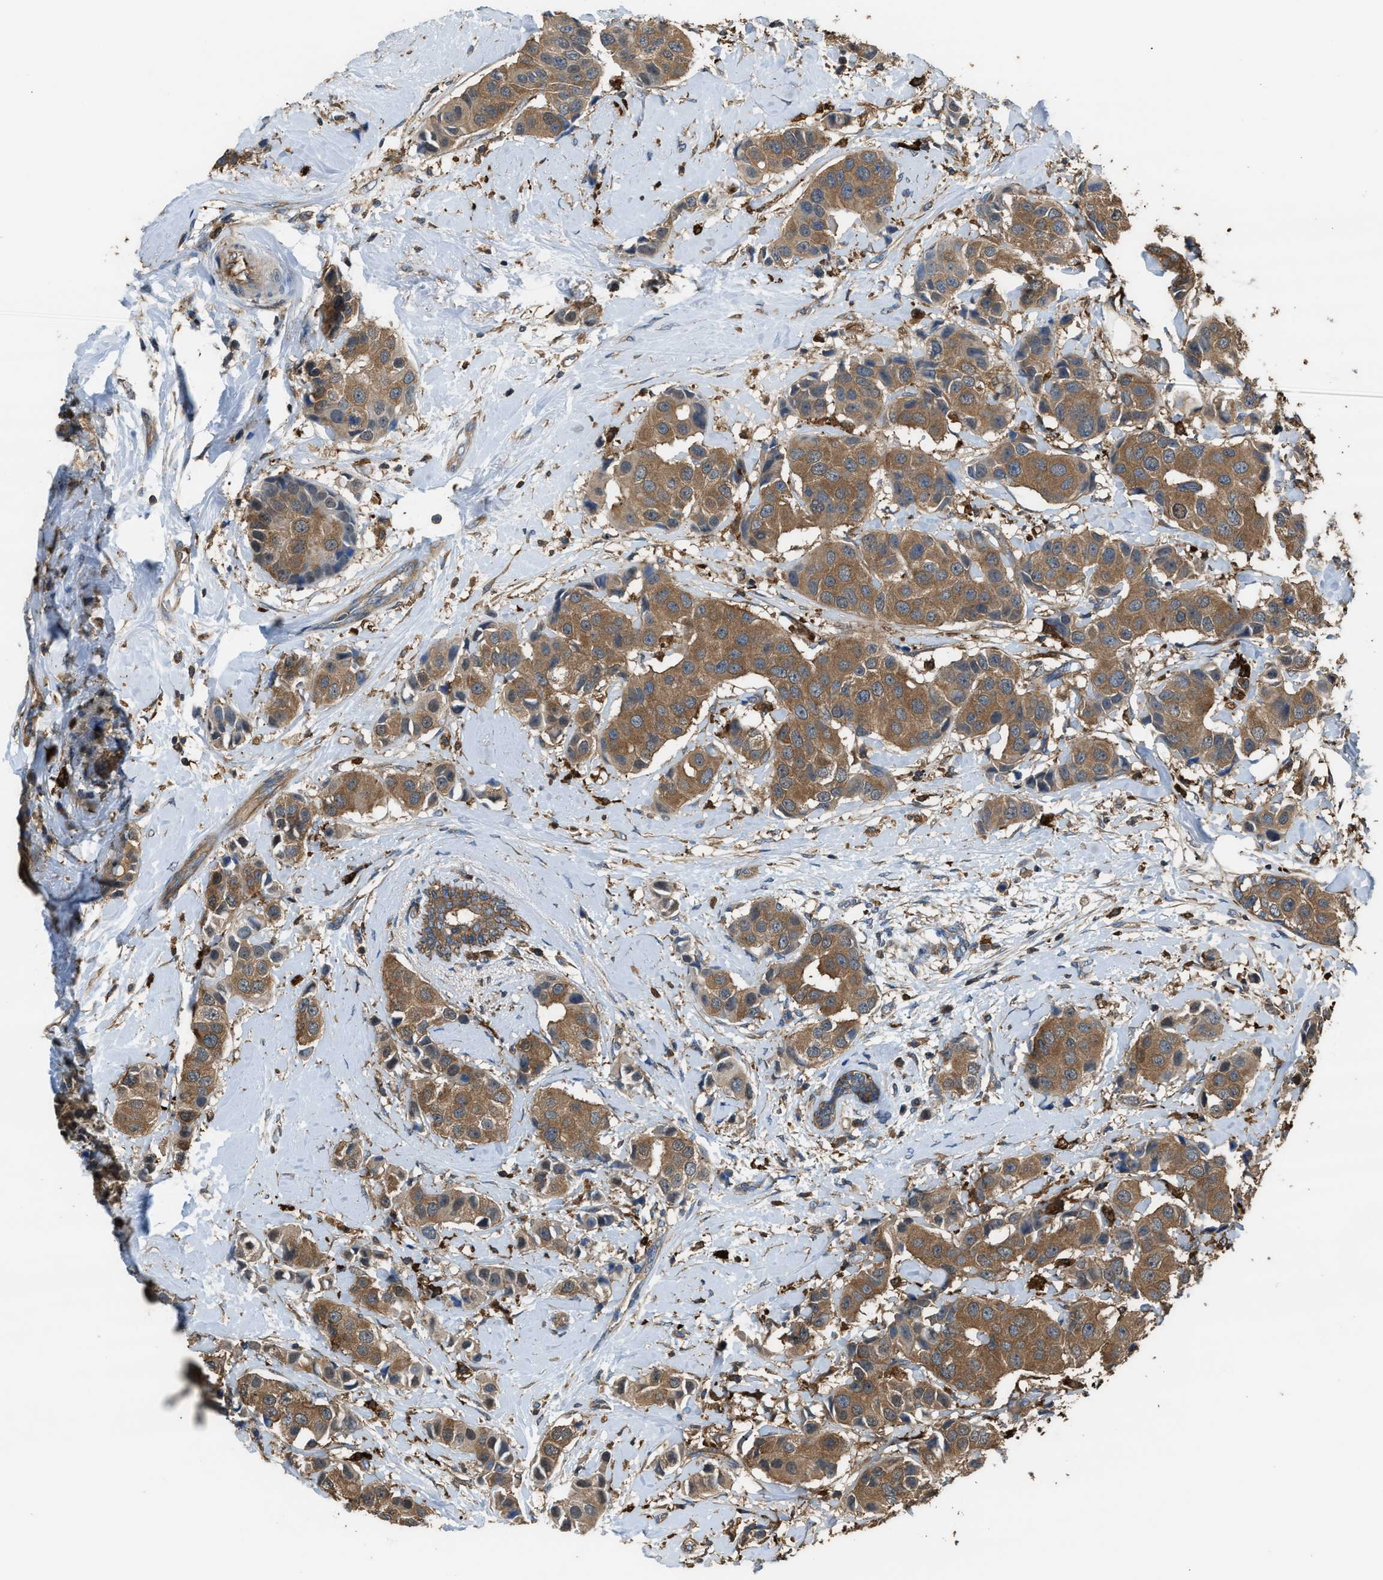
{"staining": {"intensity": "moderate", "quantity": ">75%", "location": "cytoplasmic/membranous"}, "tissue": "breast cancer", "cell_type": "Tumor cells", "image_type": "cancer", "snomed": [{"axis": "morphology", "description": "Normal tissue, NOS"}, {"axis": "morphology", "description": "Duct carcinoma"}, {"axis": "topography", "description": "Breast"}], "caption": "The photomicrograph displays a brown stain indicating the presence of a protein in the cytoplasmic/membranous of tumor cells in breast intraductal carcinoma. (Brightfield microscopy of DAB IHC at high magnification).", "gene": "ATIC", "patient": {"sex": "female", "age": 39}}